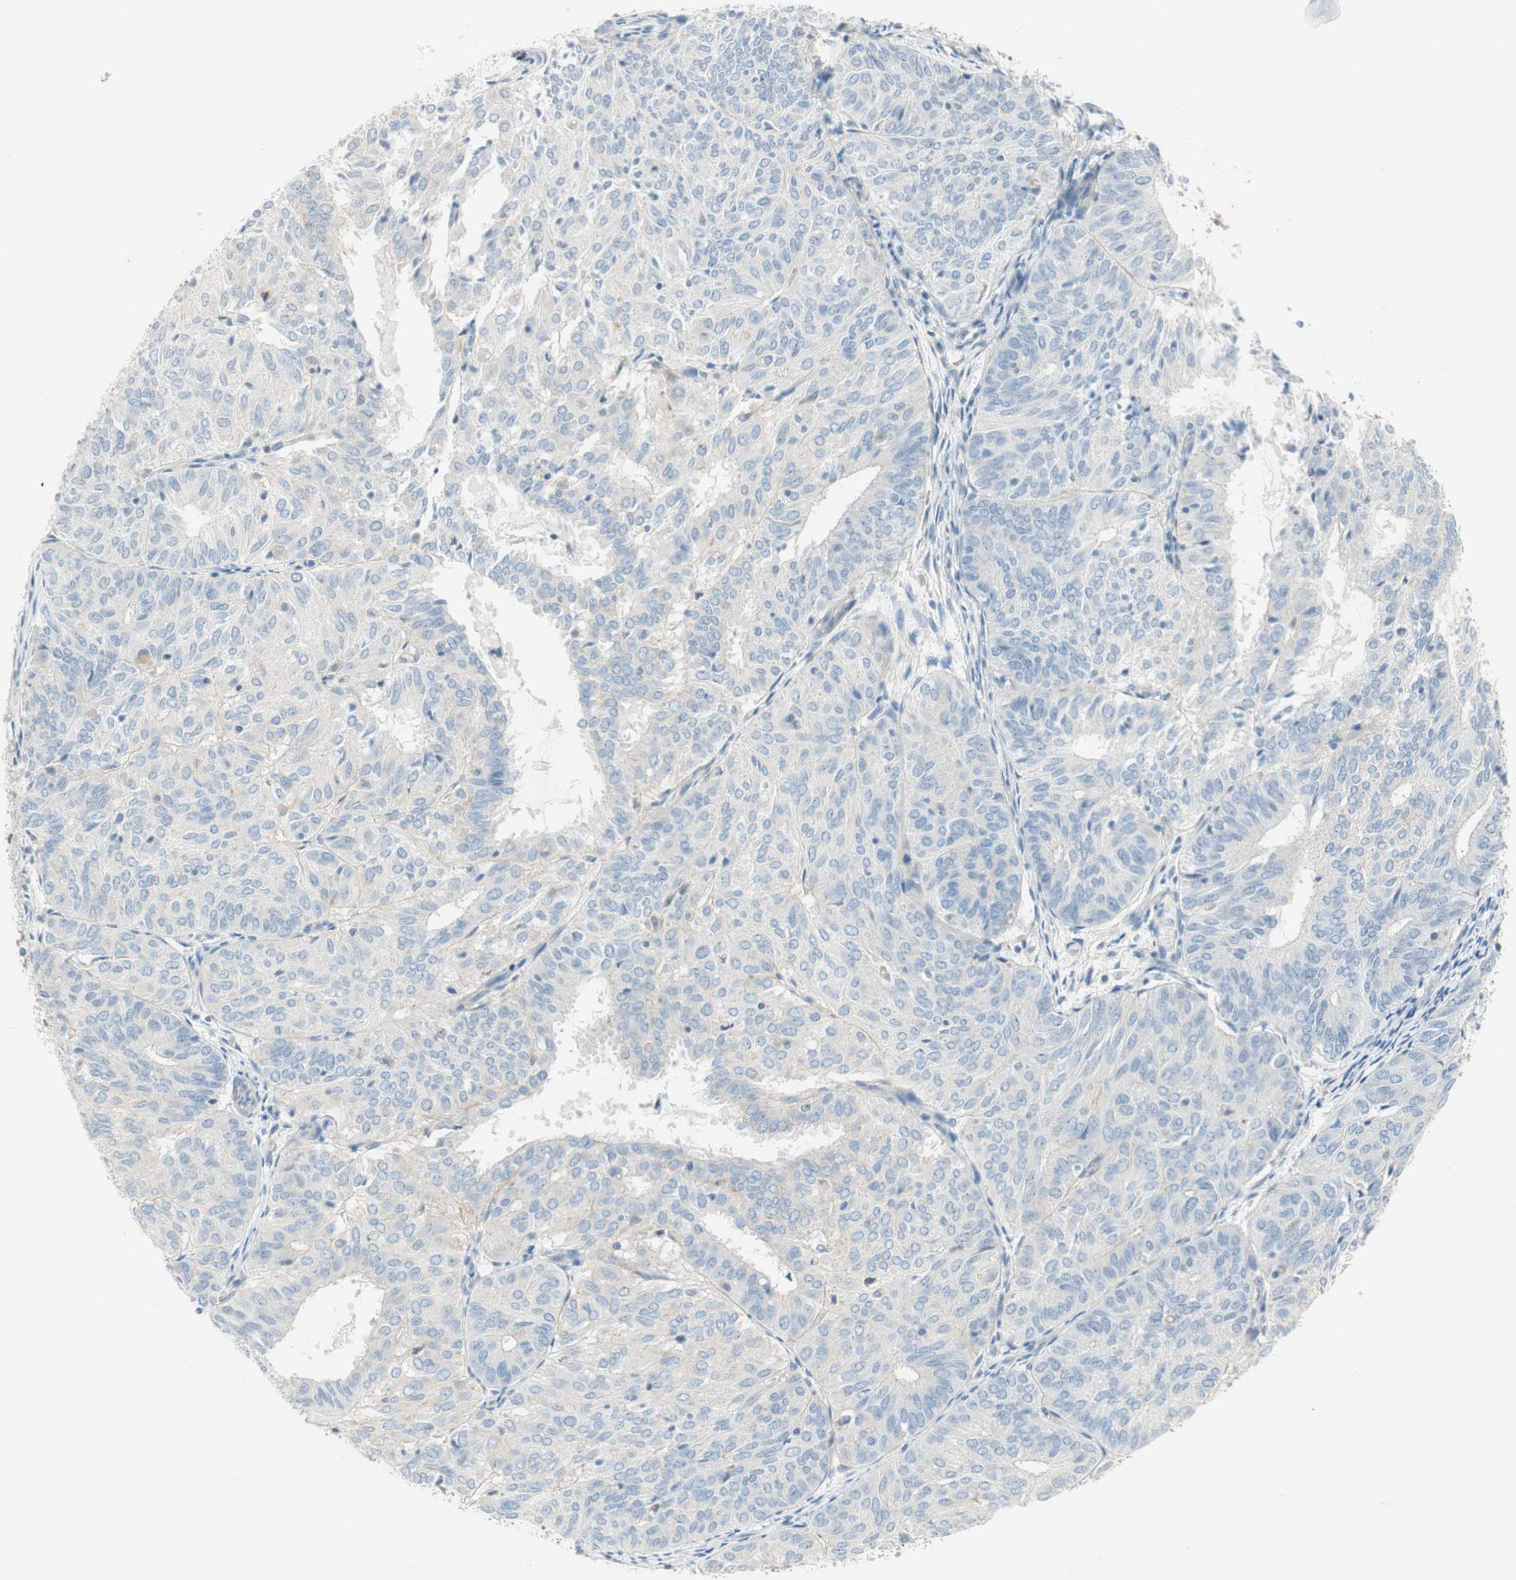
{"staining": {"intensity": "negative", "quantity": "none", "location": "none"}, "tissue": "endometrial cancer", "cell_type": "Tumor cells", "image_type": "cancer", "snomed": [{"axis": "morphology", "description": "Adenocarcinoma, NOS"}, {"axis": "topography", "description": "Uterus"}], "caption": "Histopathology image shows no protein staining in tumor cells of endometrial cancer (adenocarcinoma) tissue.", "gene": "CDK3", "patient": {"sex": "female", "age": 60}}